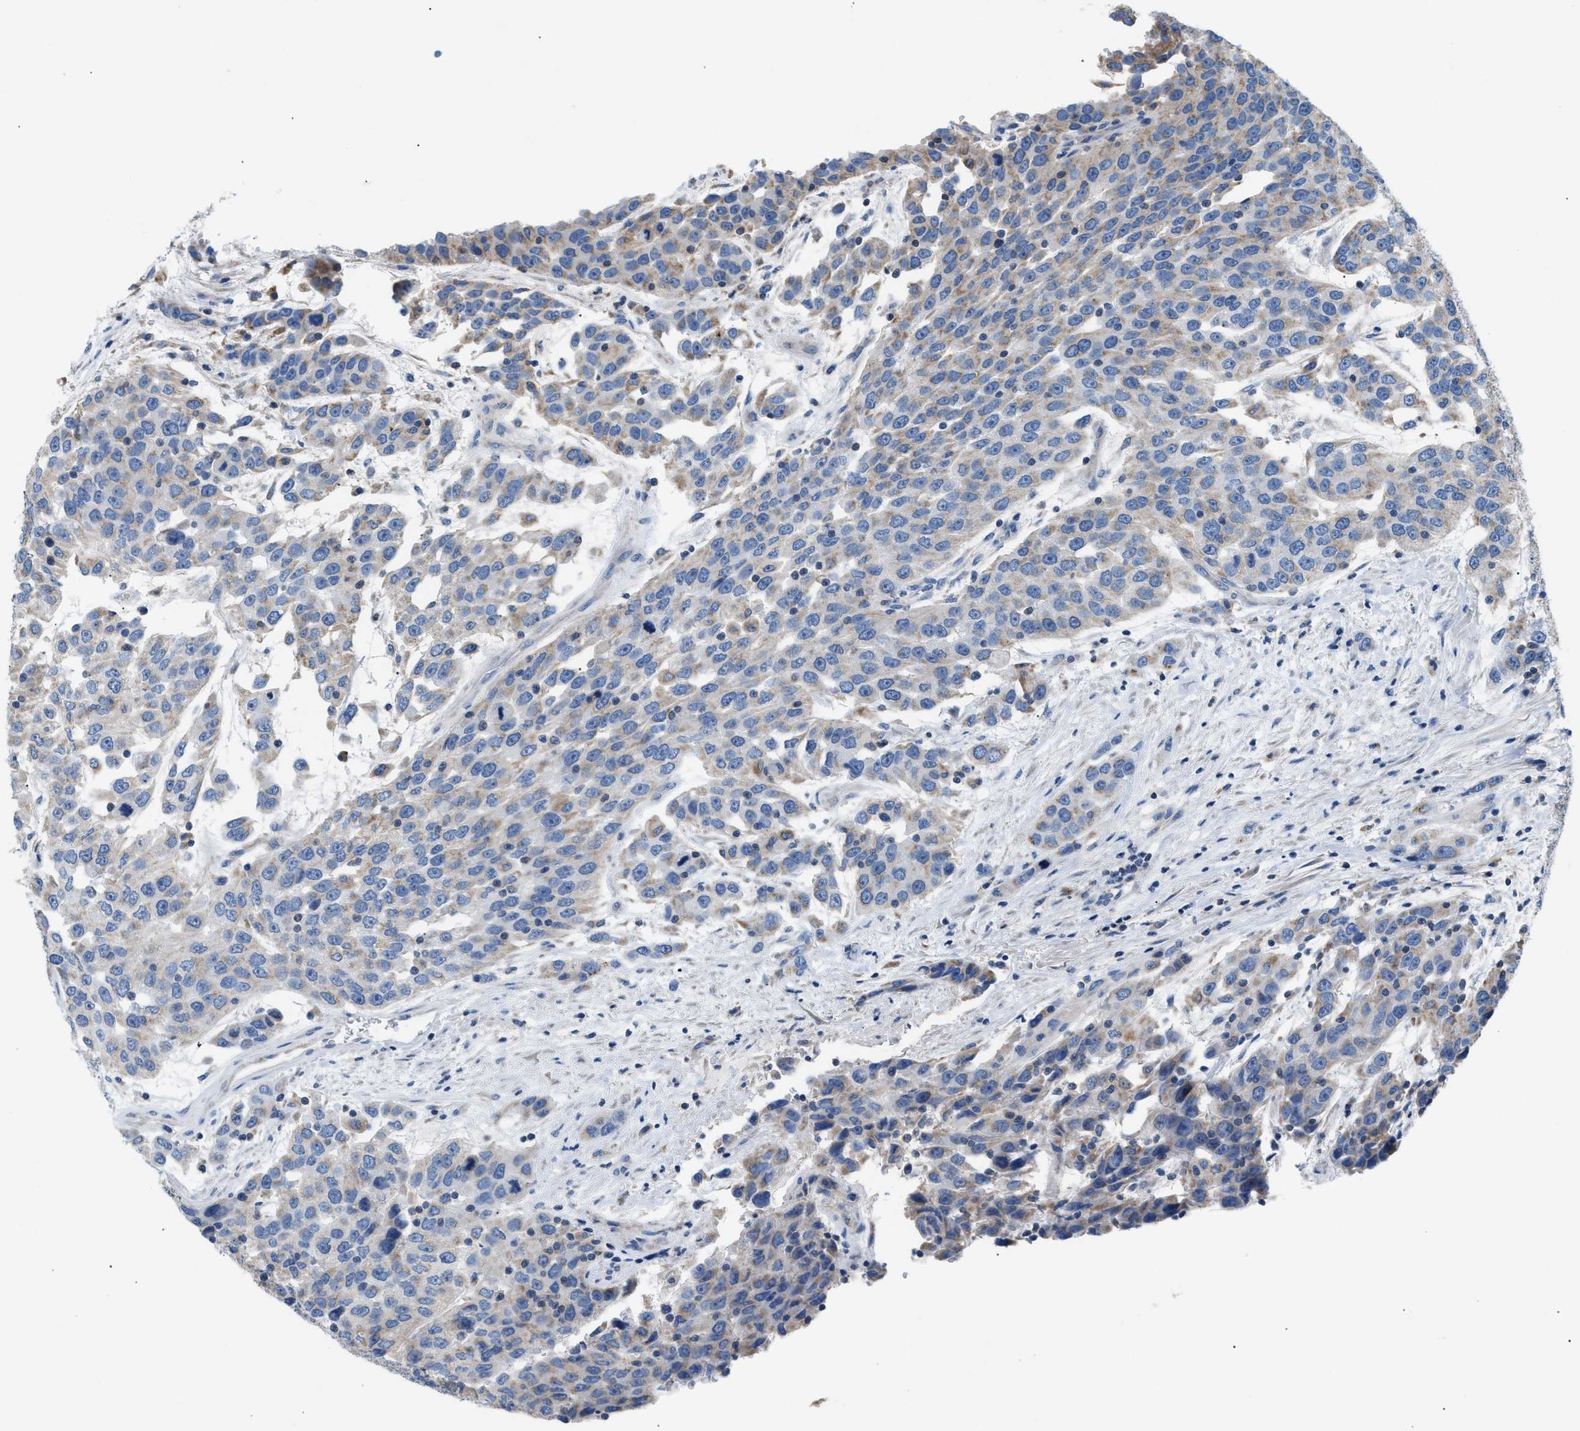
{"staining": {"intensity": "weak", "quantity": "25%-75%", "location": "cytoplasmic/membranous"}, "tissue": "urothelial cancer", "cell_type": "Tumor cells", "image_type": "cancer", "snomed": [{"axis": "morphology", "description": "Urothelial carcinoma, High grade"}, {"axis": "topography", "description": "Urinary bladder"}], "caption": "An image of human urothelial carcinoma (high-grade) stained for a protein shows weak cytoplasmic/membranous brown staining in tumor cells.", "gene": "ILDR1", "patient": {"sex": "female", "age": 80}}